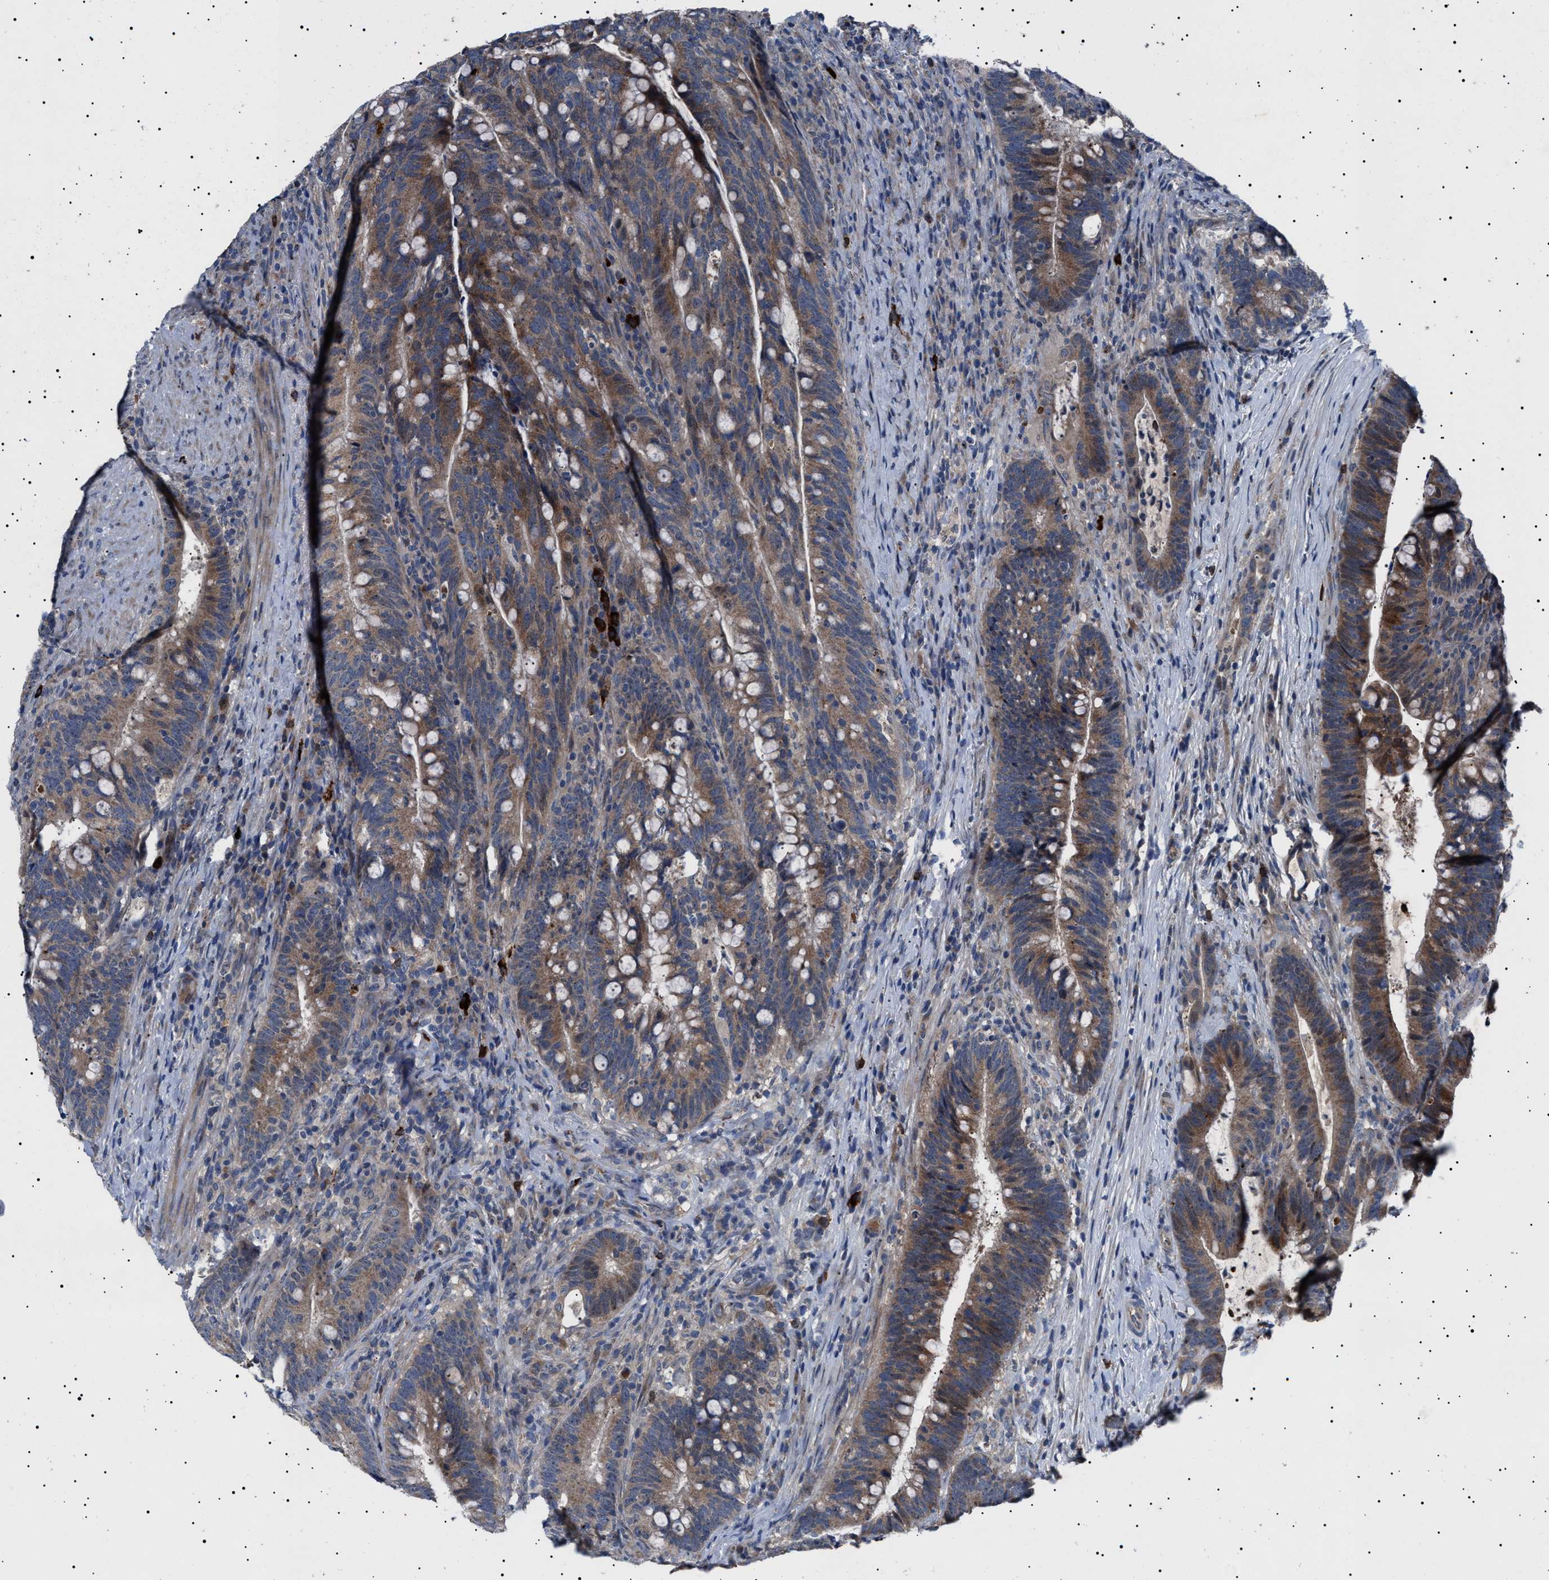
{"staining": {"intensity": "moderate", "quantity": ">75%", "location": "cytoplasmic/membranous"}, "tissue": "colorectal cancer", "cell_type": "Tumor cells", "image_type": "cancer", "snomed": [{"axis": "morphology", "description": "Adenocarcinoma, NOS"}, {"axis": "topography", "description": "Colon"}], "caption": "Colorectal adenocarcinoma was stained to show a protein in brown. There is medium levels of moderate cytoplasmic/membranous staining in approximately >75% of tumor cells.", "gene": "PTRH1", "patient": {"sex": "female", "age": 66}}